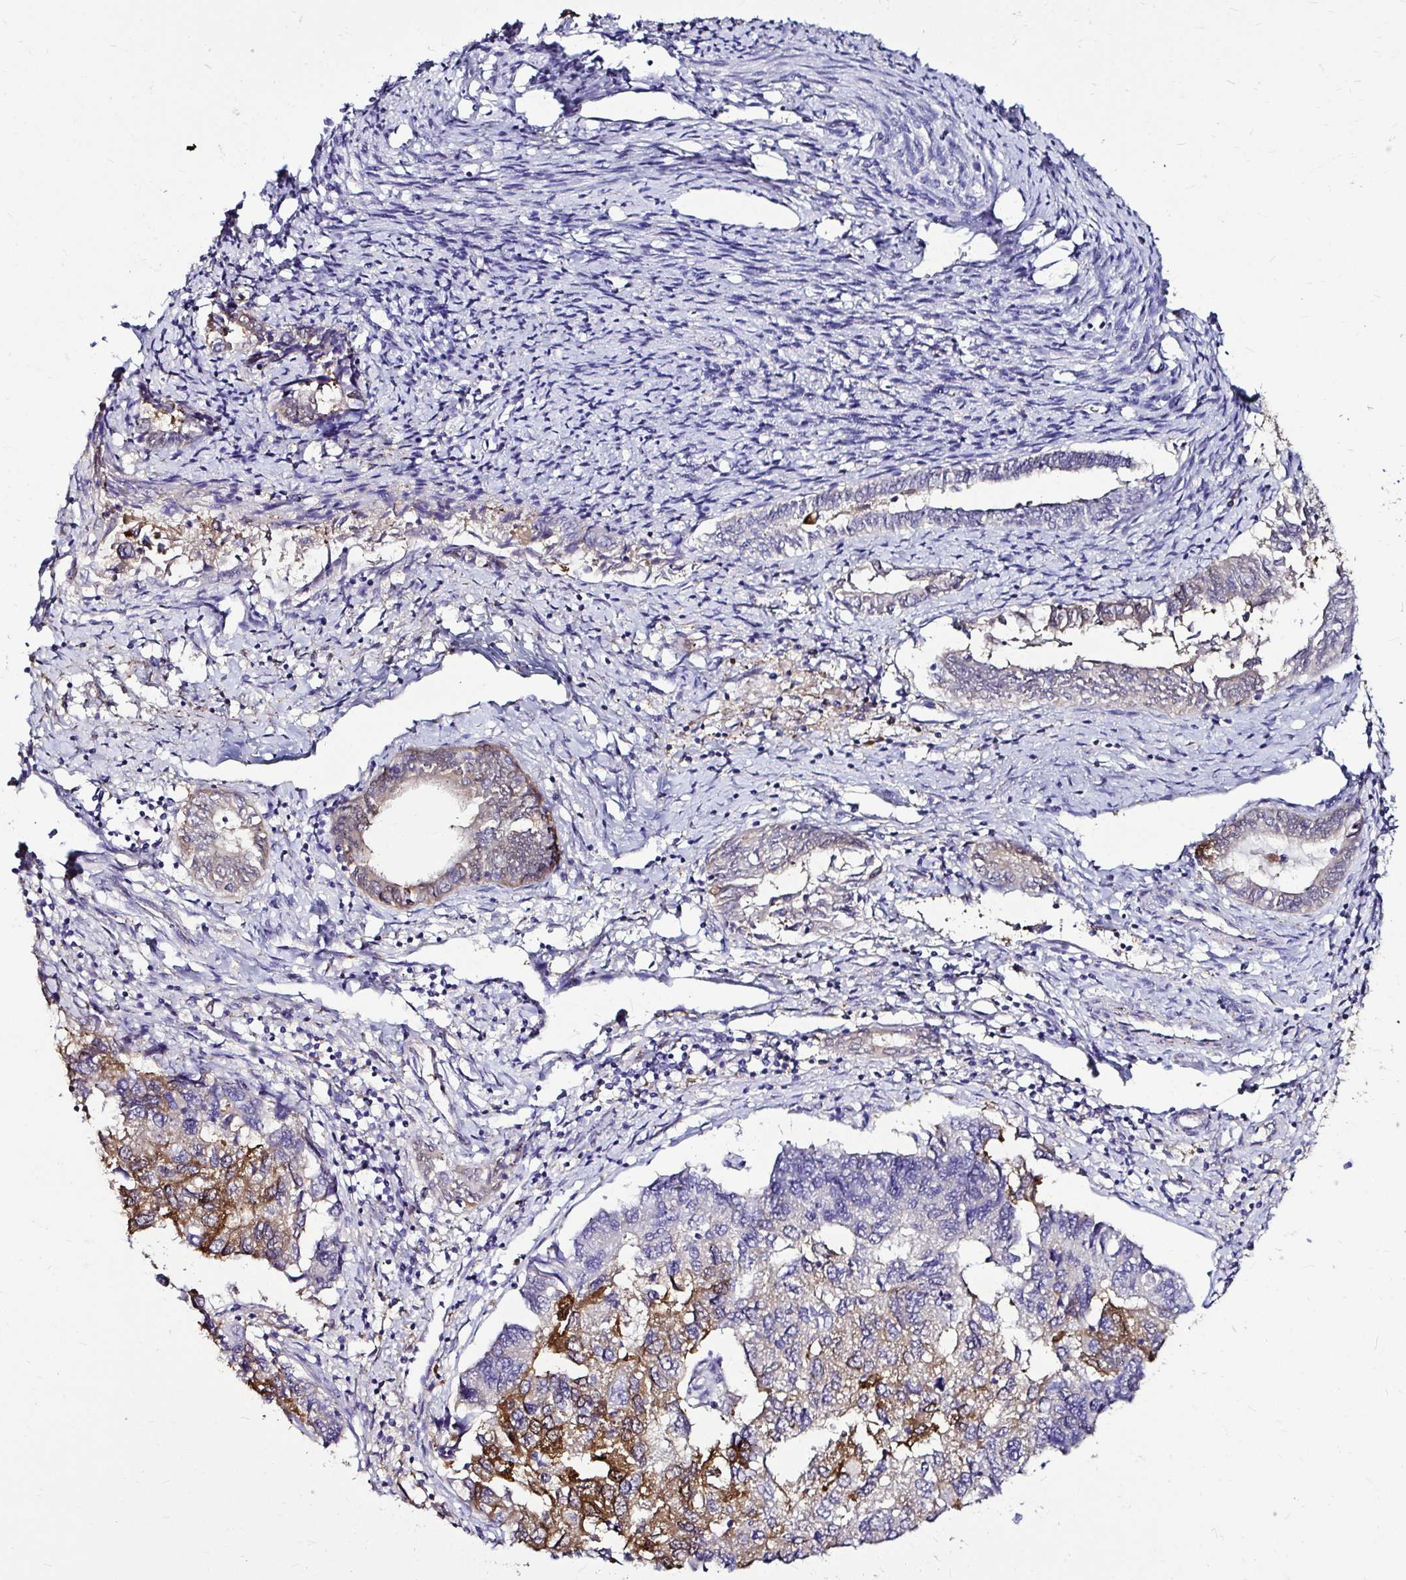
{"staining": {"intensity": "moderate", "quantity": "25%-75%", "location": "cytoplasmic/membranous,nuclear"}, "tissue": "endometrial cancer", "cell_type": "Tumor cells", "image_type": "cancer", "snomed": [{"axis": "morphology", "description": "Carcinoma, NOS"}, {"axis": "topography", "description": "Uterus"}], "caption": "Brown immunohistochemical staining in human endometrial cancer (carcinoma) reveals moderate cytoplasmic/membranous and nuclear staining in about 25%-75% of tumor cells.", "gene": "IDH1", "patient": {"sex": "female", "age": 76}}